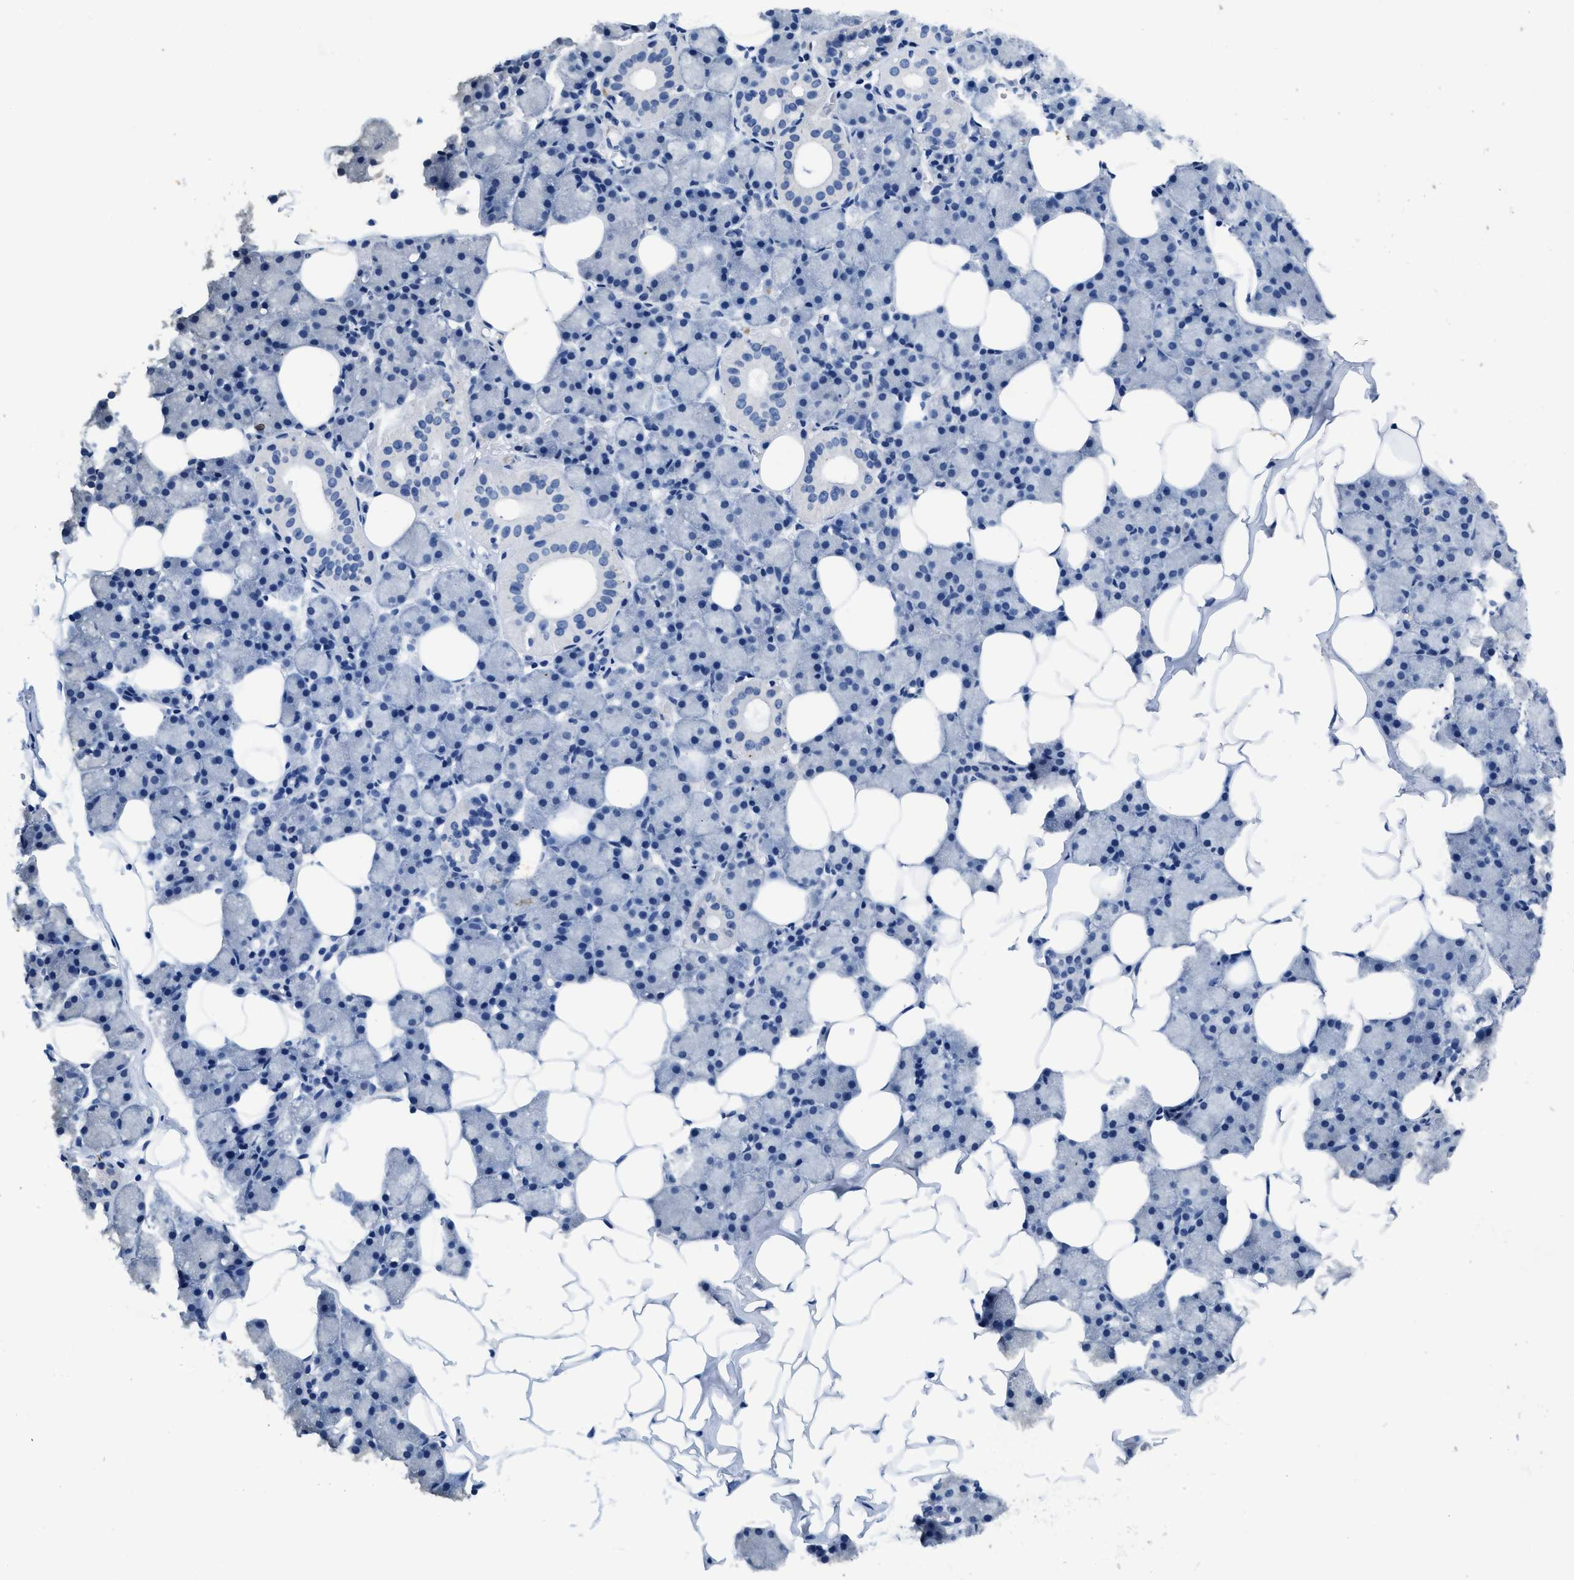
{"staining": {"intensity": "negative", "quantity": "none", "location": "none"}, "tissue": "salivary gland", "cell_type": "Glandular cells", "image_type": "normal", "snomed": [{"axis": "morphology", "description": "Normal tissue, NOS"}, {"axis": "topography", "description": "Salivary gland"}], "caption": "Normal salivary gland was stained to show a protein in brown. There is no significant expression in glandular cells.", "gene": "ITGA2B", "patient": {"sex": "female", "age": 33}}